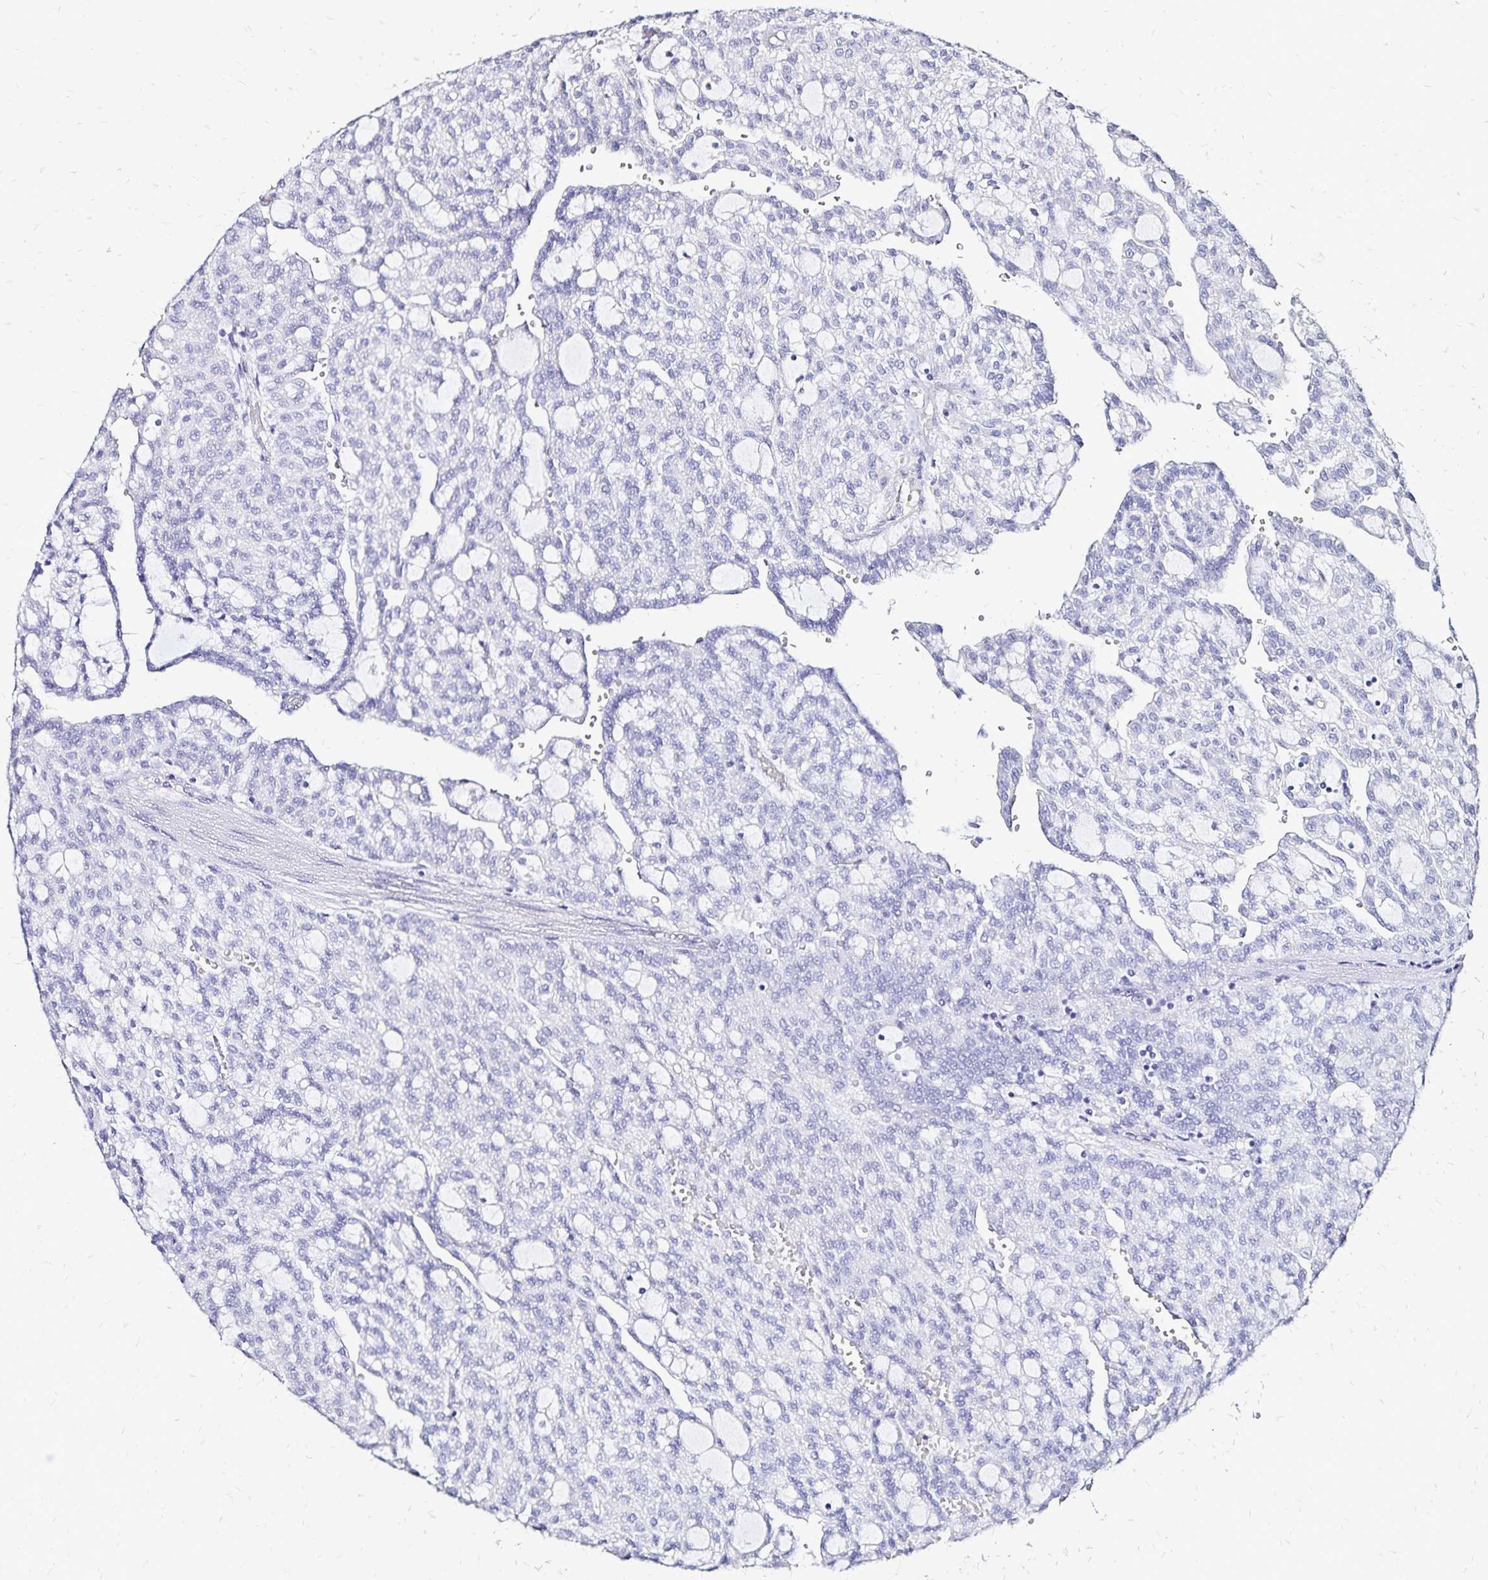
{"staining": {"intensity": "negative", "quantity": "none", "location": "none"}, "tissue": "renal cancer", "cell_type": "Tumor cells", "image_type": "cancer", "snomed": [{"axis": "morphology", "description": "Adenocarcinoma, NOS"}, {"axis": "topography", "description": "Kidney"}], "caption": "DAB (3,3'-diaminobenzidine) immunohistochemical staining of adenocarcinoma (renal) displays no significant expression in tumor cells. (Brightfield microscopy of DAB (3,3'-diaminobenzidine) immunohistochemistry at high magnification).", "gene": "SLC5A1", "patient": {"sex": "male", "age": 63}}